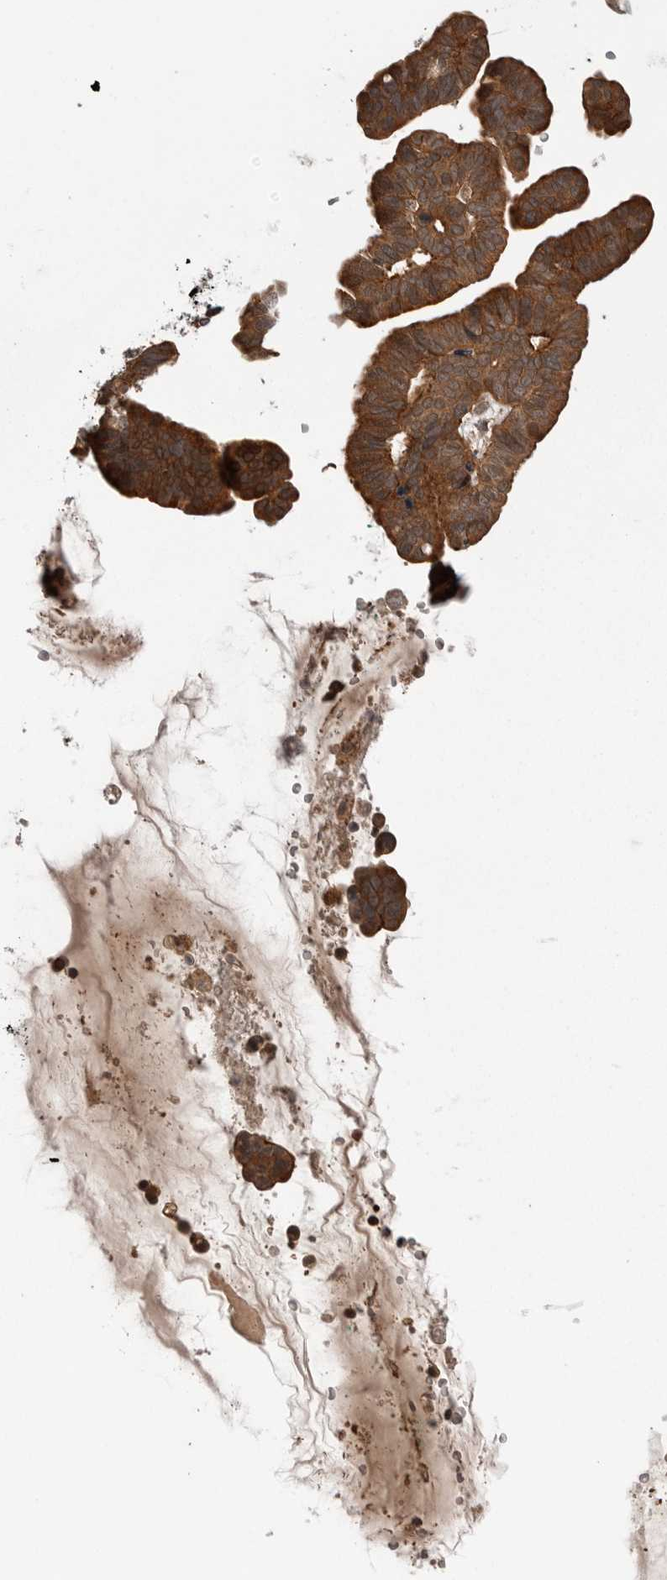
{"staining": {"intensity": "strong", "quantity": ">75%", "location": "cytoplasmic/membranous"}, "tissue": "ovarian cancer", "cell_type": "Tumor cells", "image_type": "cancer", "snomed": [{"axis": "morphology", "description": "Cystadenocarcinoma, serous, NOS"}, {"axis": "topography", "description": "Ovary"}], "caption": "Ovarian serous cystadenocarcinoma tissue exhibits strong cytoplasmic/membranous positivity in about >75% of tumor cells, visualized by immunohistochemistry.", "gene": "AOAH", "patient": {"sex": "female", "age": 56}}